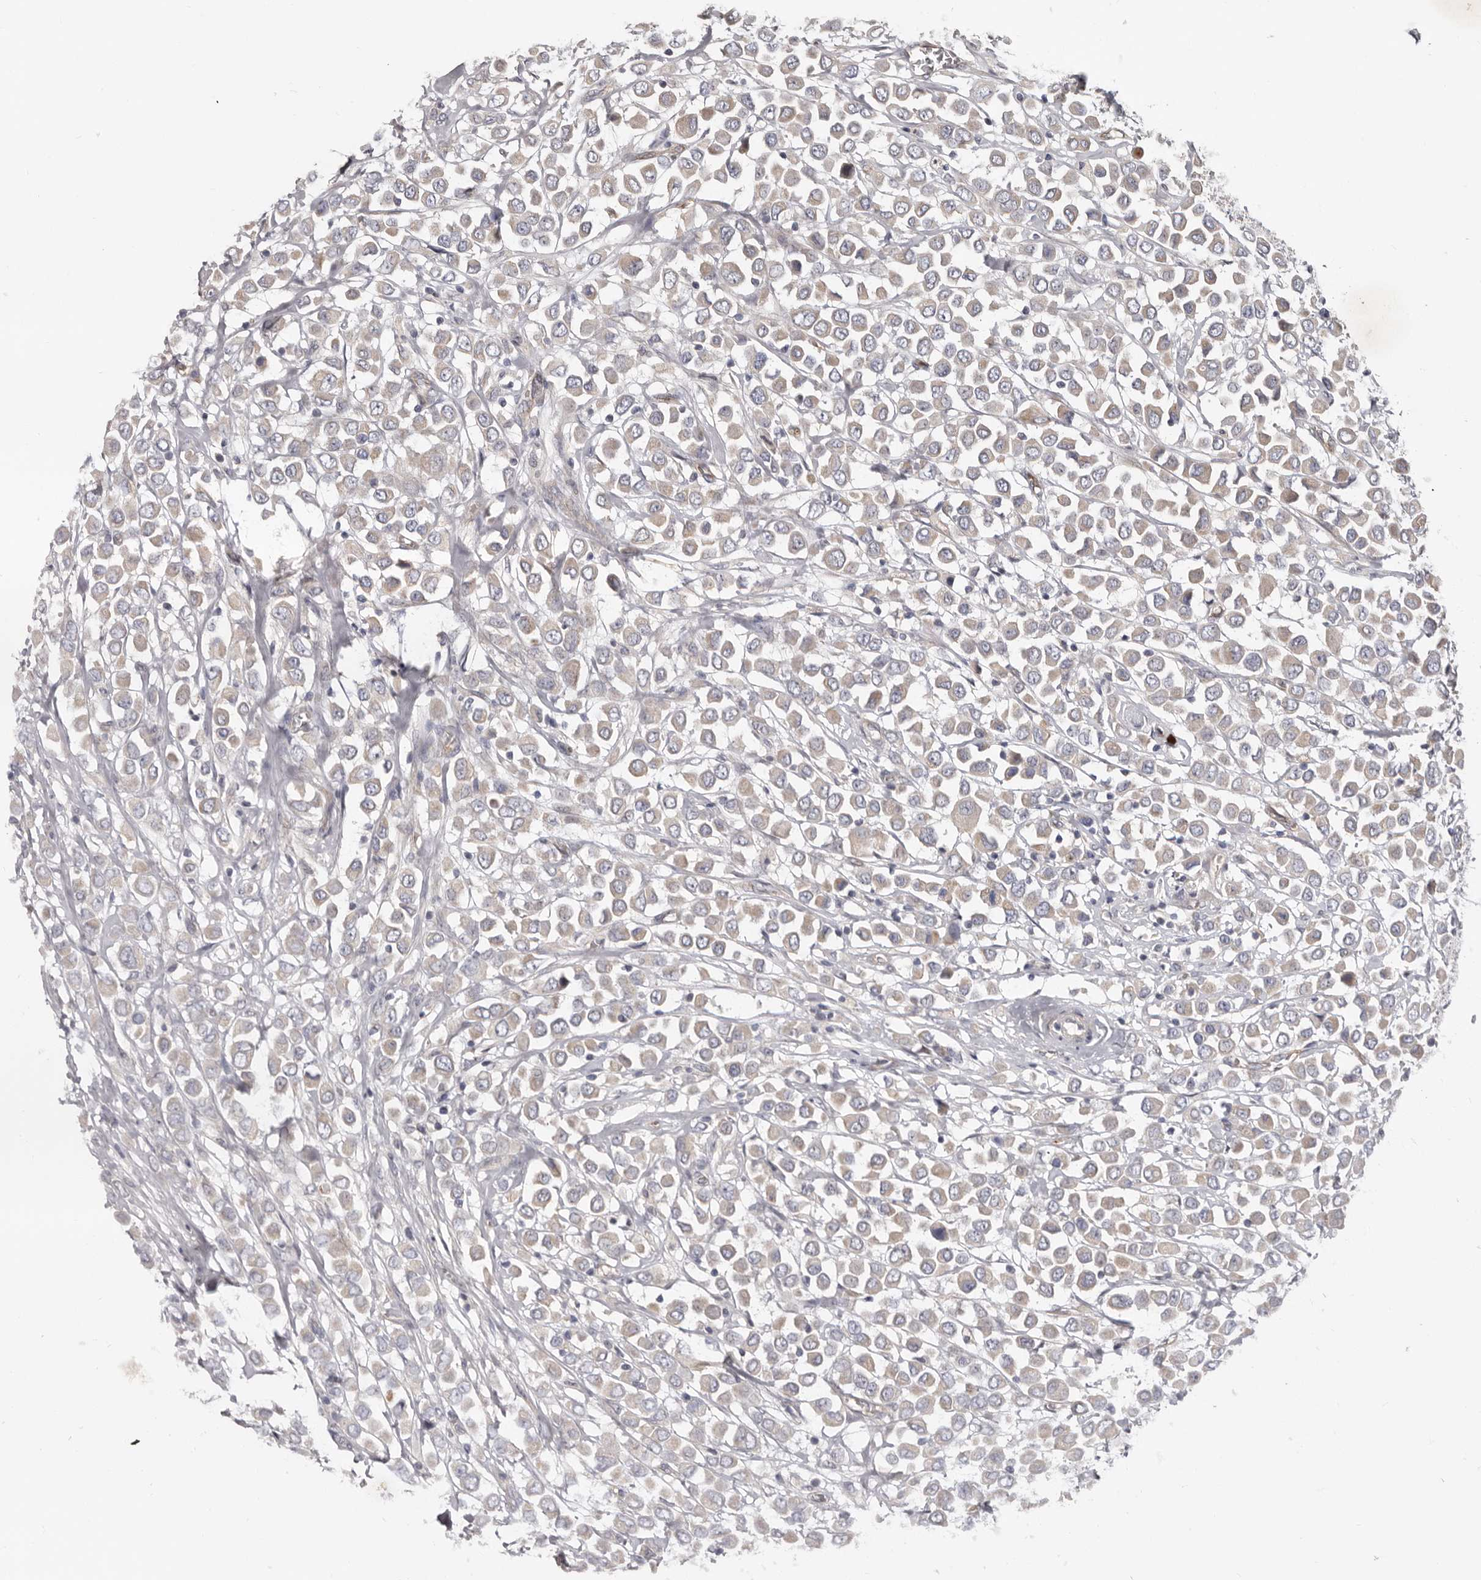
{"staining": {"intensity": "weak", "quantity": "25%-75%", "location": "cytoplasmic/membranous"}, "tissue": "breast cancer", "cell_type": "Tumor cells", "image_type": "cancer", "snomed": [{"axis": "morphology", "description": "Duct carcinoma"}, {"axis": "topography", "description": "Breast"}], "caption": "Human breast invasive ductal carcinoma stained with a protein marker demonstrates weak staining in tumor cells.", "gene": "SPTA1", "patient": {"sex": "female", "age": 61}}